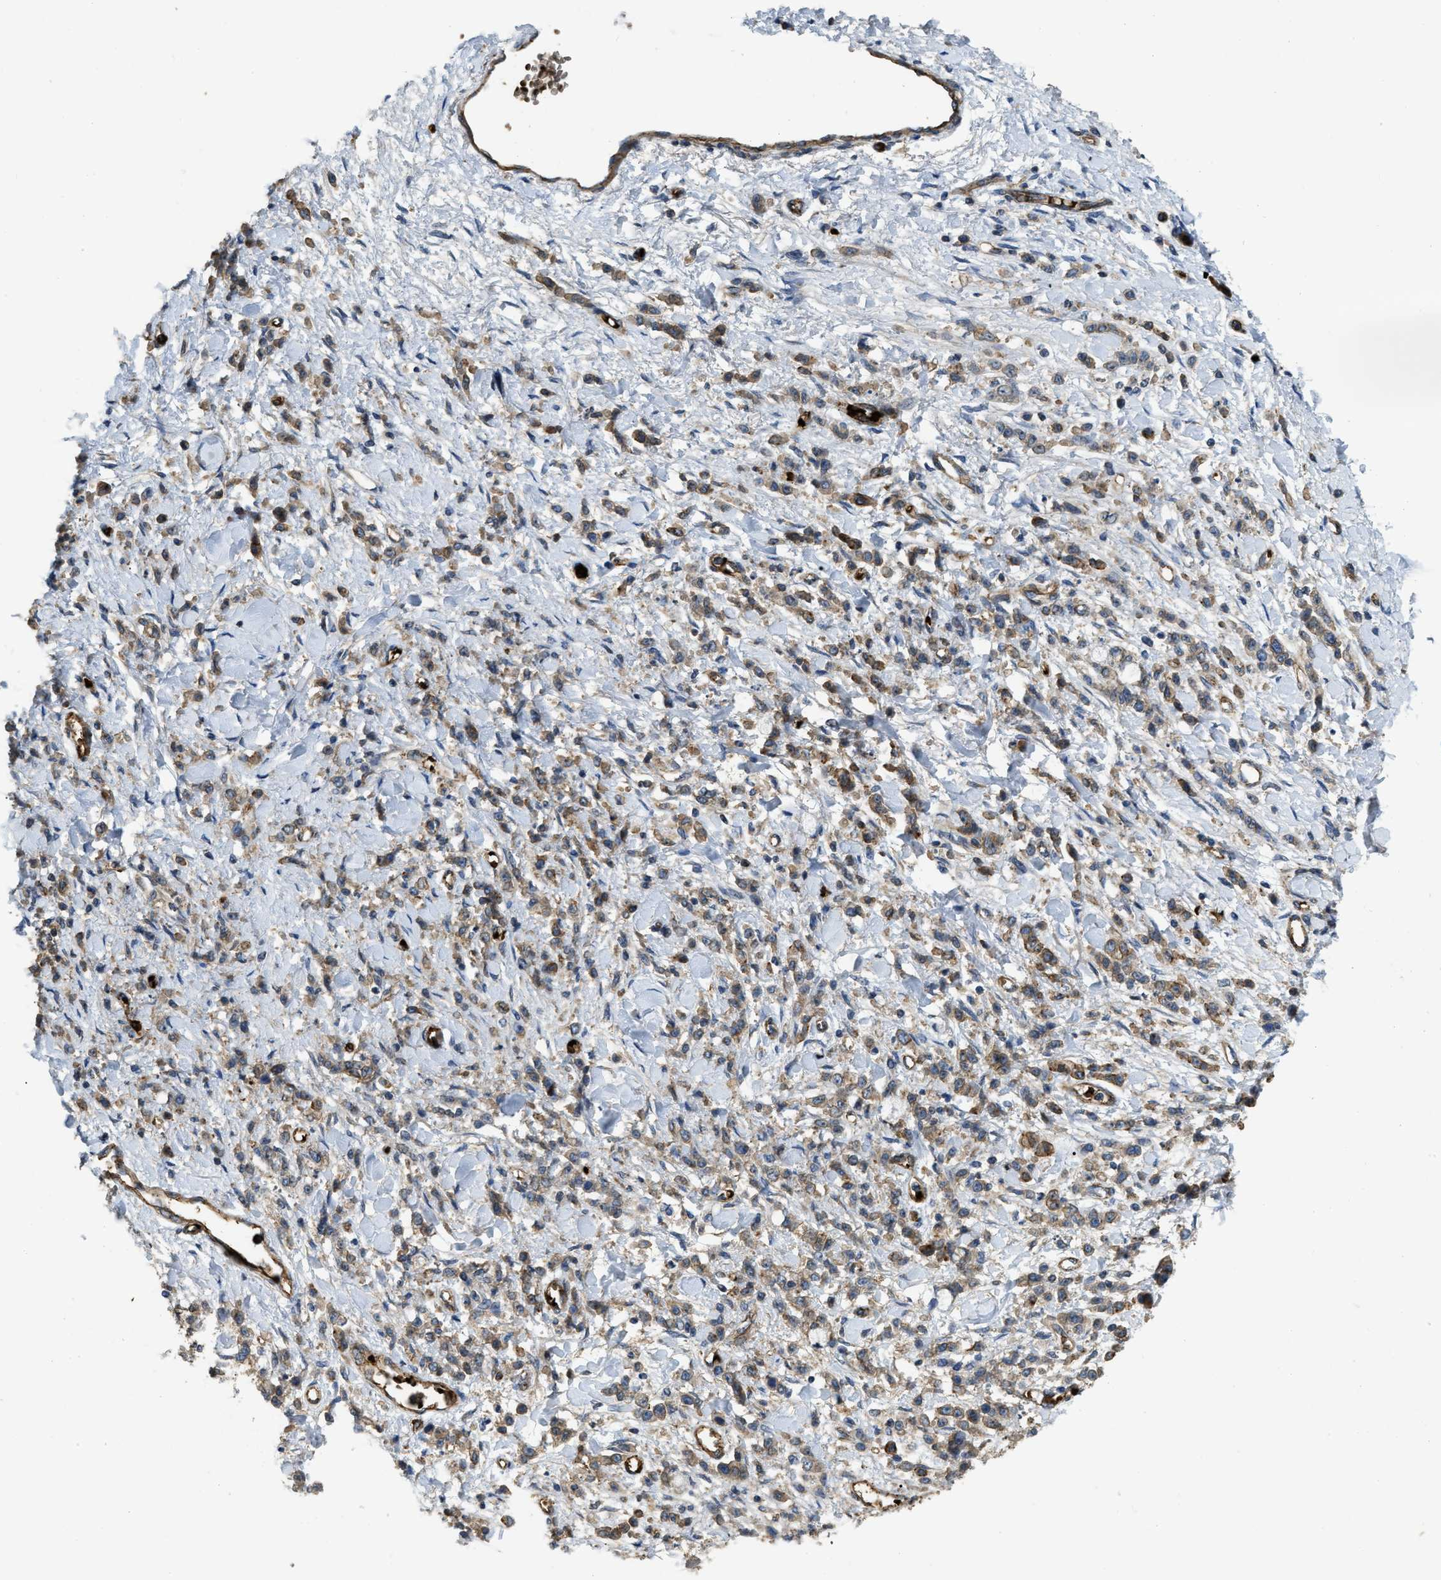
{"staining": {"intensity": "moderate", "quantity": ">75%", "location": "cytoplasmic/membranous"}, "tissue": "stomach cancer", "cell_type": "Tumor cells", "image_type": "cancer", "snomed": [{"axis": "morphology", "description": "Normal tissue, NOS"}, {"axis": "morphology", "description": "Adenocarcinoma, NOS"}, {"axis": "topography", "description": "Stomach"}], "caption": "Approximately >75% of tumor cells in adenocarcinoma (stomach) exhibit moderate cytoplasmic/membranous protein expression as visualized by brown immunohistochemical staining.", "gene": "ERC1", "patient": {"sex": "male", "age": 82}}